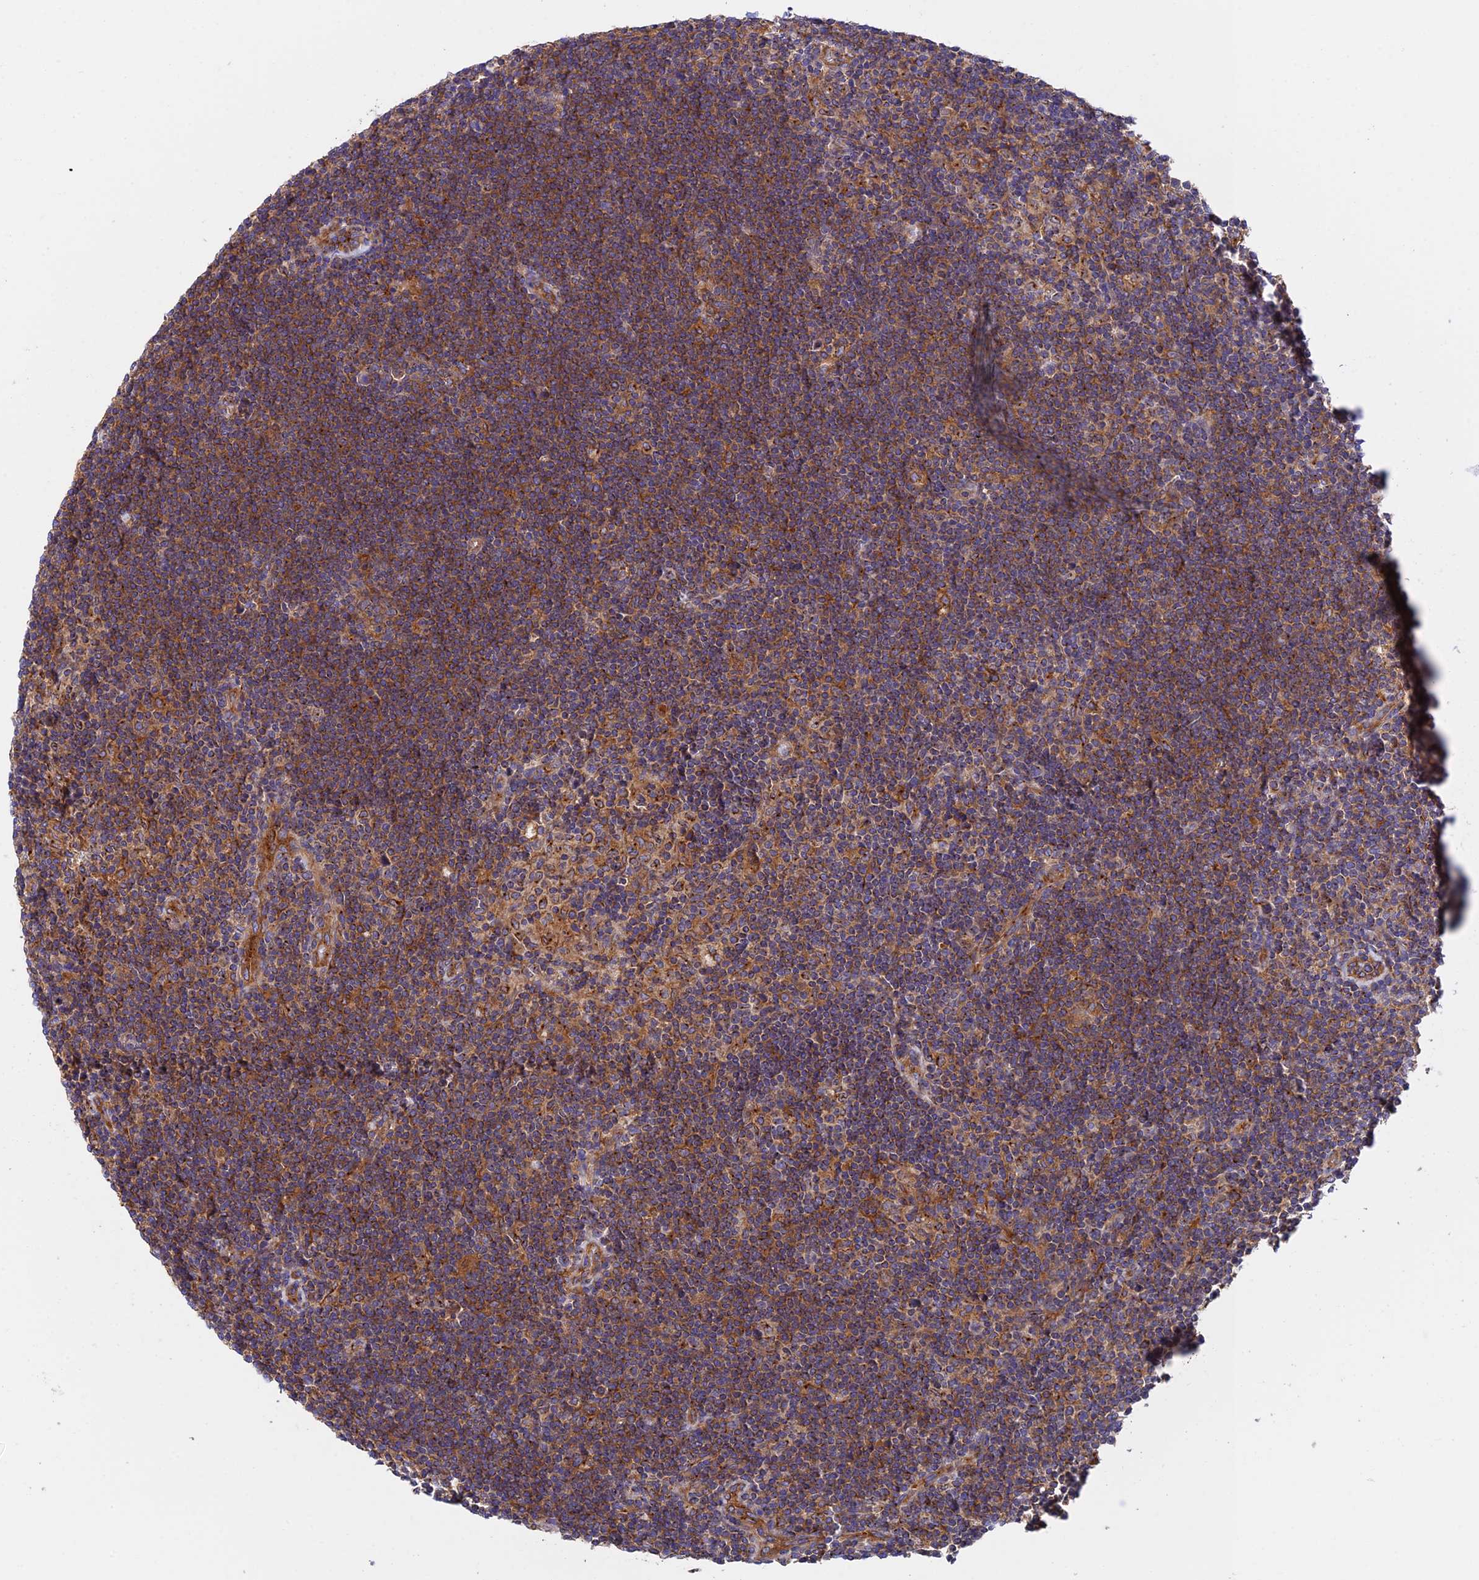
{"staining": {"intensity": "weak", "quantity": "25%-75%", "location": "cytoplasmic/membranous"}, "tissue": "lymphoma", "cell_type": "Tumor cells", "image_type": "cancer", "snomed": [{"axis": "morphology", "description": "Hodgkin's disease, NOS"}, {"axis": "topography", "description": "Lymph node"}], "caption": "Immunohistochemical staining of human lymphoma exhibits low levels of weak cytoplasmic/membranous protein staining in approximately 25%-75% of tumor cells.", "gene": "DCTN2", "patient": {"sex": "female", "age": 57}}